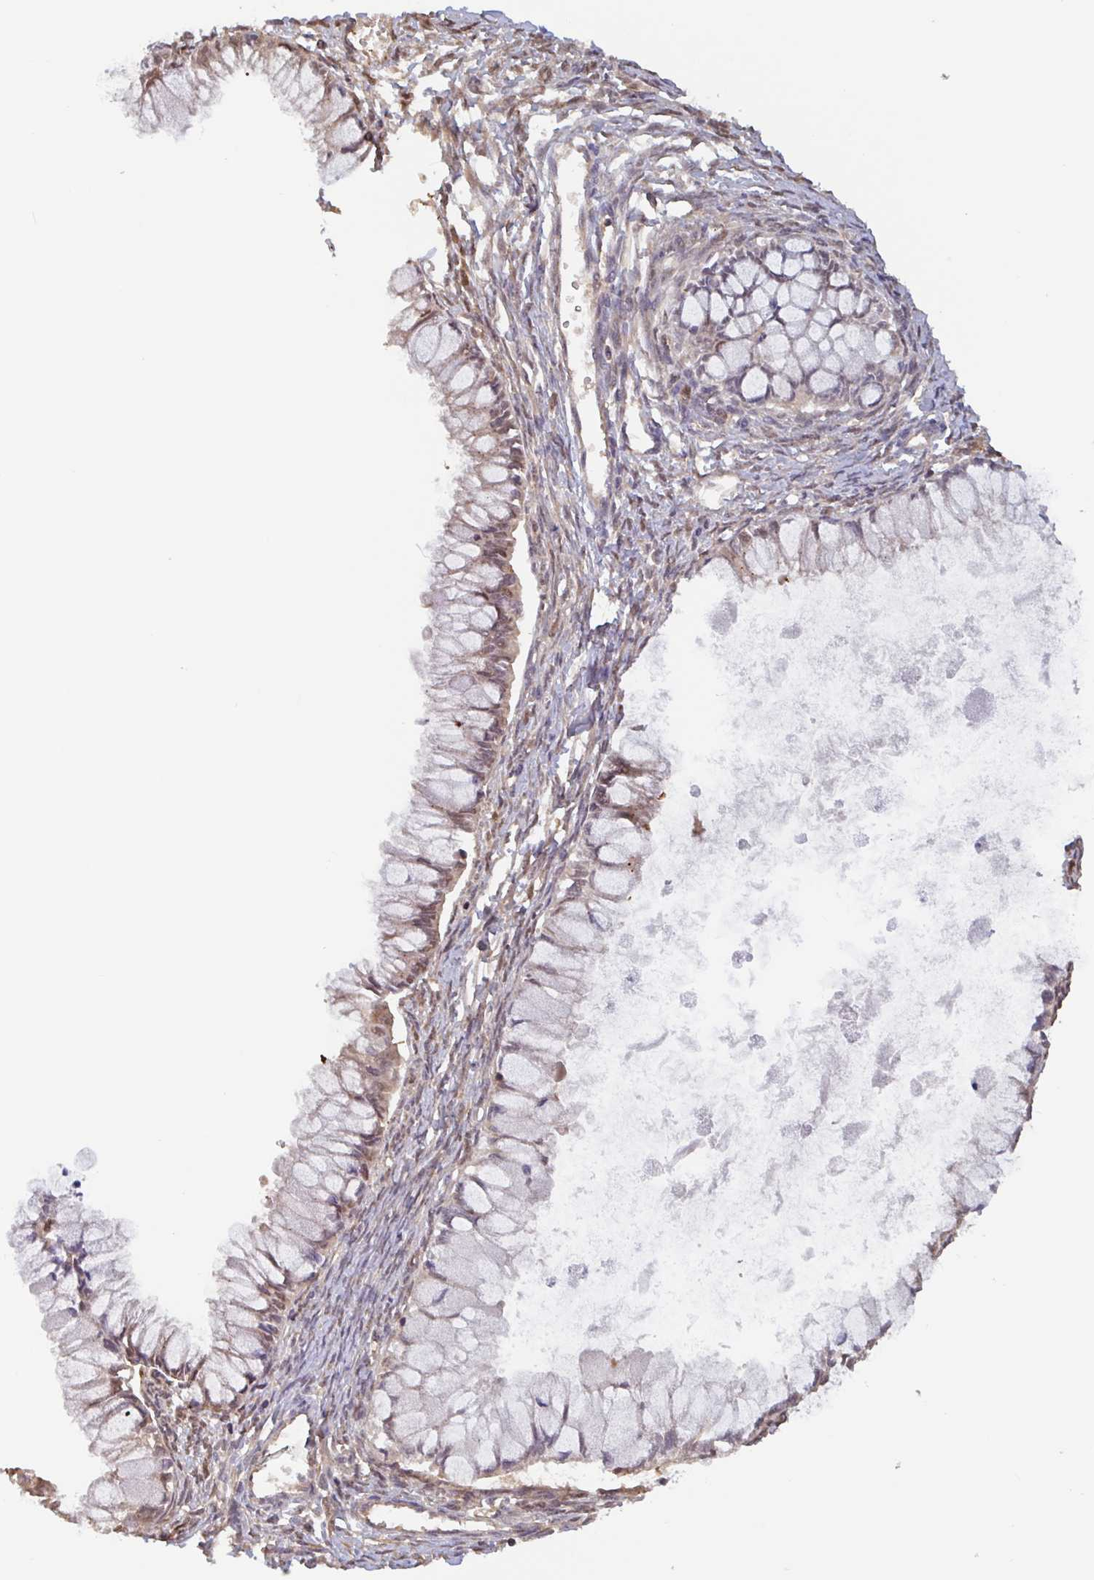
{"staining": {"intensity": "weak", "quantity": ">75%", "location": "cytoplasmic/membranous,nuclear"}, "tissue": "ovarian cancer", "cell_type": "Tumor cells", "image_type": "cancer", "snomed": [{"axis": "morphology", "description": "Cystadenocarcinoma, mucinous, NOS"}, {"axis": "topography", "description": "Ovary"}], "caption": "IHC (DAB (3,3'-diaminobenzidine)) staining of ovarian cancer (mucinous cystadenocarcinoma) shows weak cytoplasmic/membranous and nuclear protein staining in about >75% of tumor cells. Using DAB (brown) and hematoxylin (blue) stains, captured at high magnification using brightfield microscopy.", "gene": "OTOP2", "patient": {"sex": "female", "age": 34}}